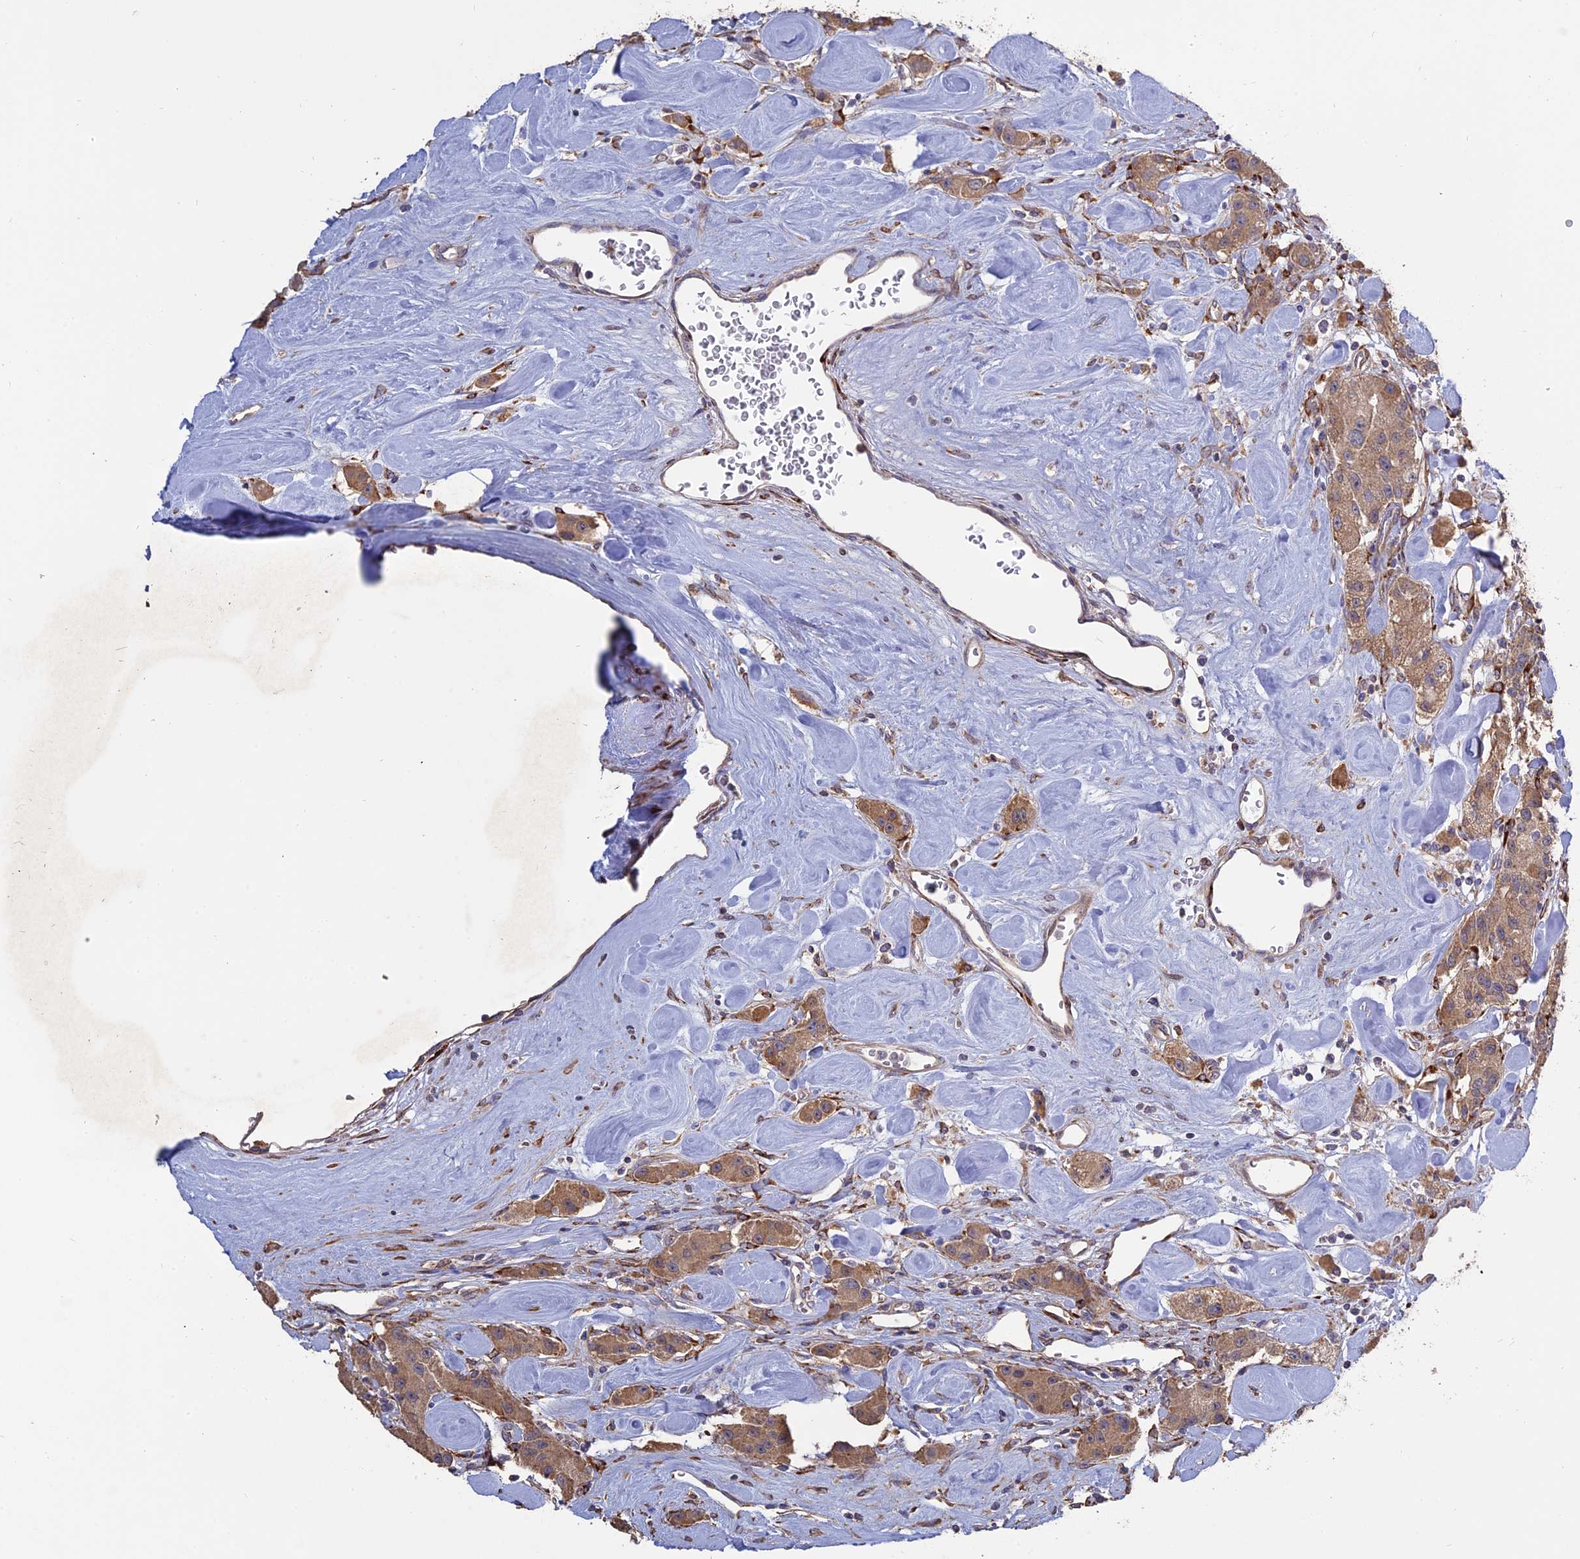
{"staining": {"intensity": "moderate", "quantity": ">75%", "location": "cytoplasmic/membranous"}, "tissue": "carcinoid", "cell_type": "Tumor cells", "image_type": "cancer", "snomed": [{"axis": "morphology", "description": "Carcinoid, malignant, NOS"}, {"axis": "topography", "description": "Pancreas"}], "caption": "Immunohistochemical staining of carcinoid exhibits medium levels of moderate cytoplasmic/membranous protein staining in approximately >75% of tumor cells.", "gene": "PPIC", "patient": {"sex": "male", "age": 41}}